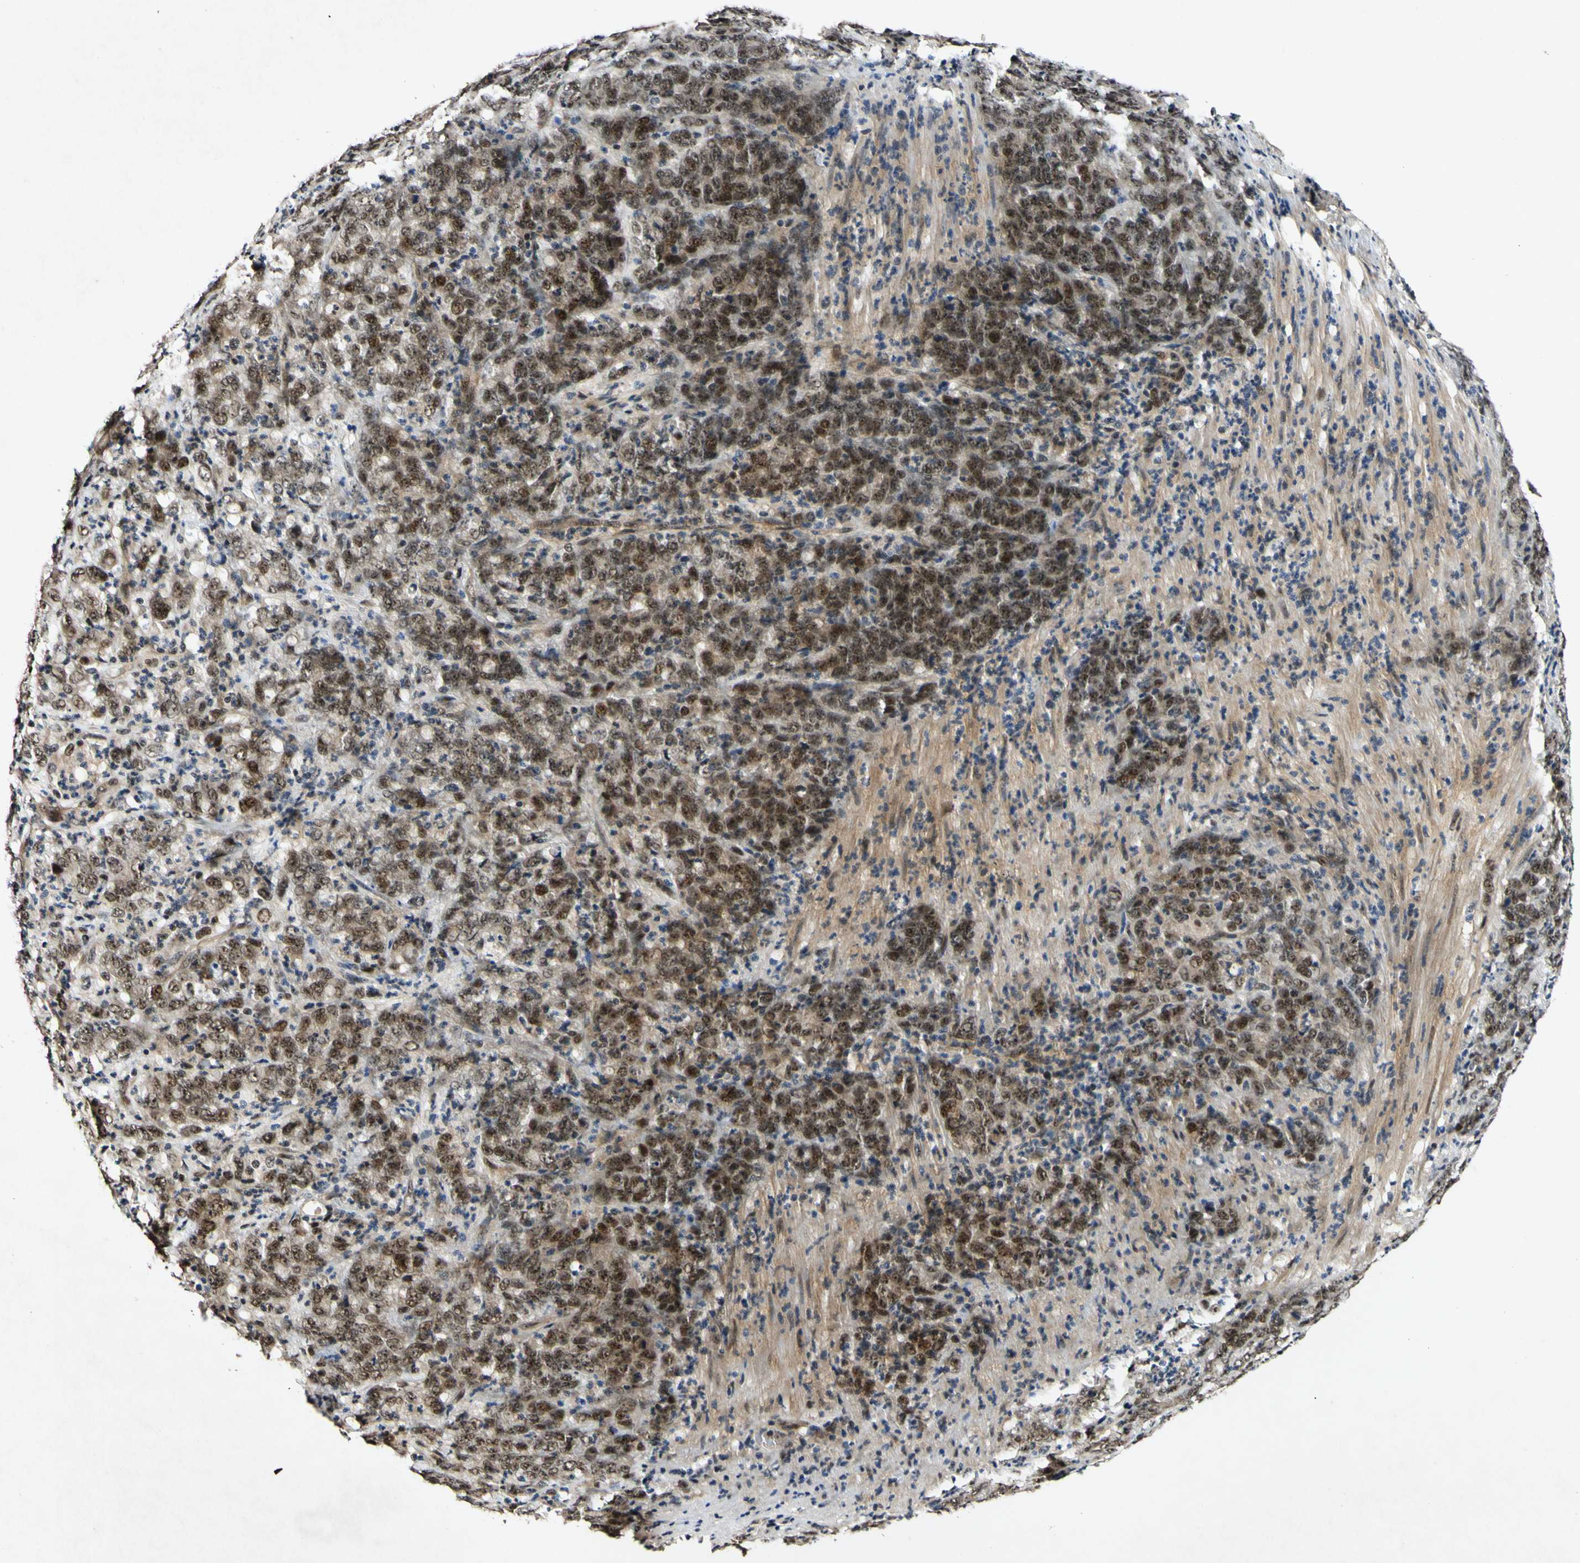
{"staining": {"intensity": "moderate", "quantity": ">75%", "location": "nuclear"}, "tissue": "stomach cancer", "cell_type": "Tumor cells", "image_type": "cancer", "snomed": [{"axis": "morphology", "description": "Adenocarcinoma, NOS"}, {"axis": "topography", "description": "Stomach, lower"}], "caption": "This is a histology image of IHC staining of stomach adenocarcinoma, which shows moderate staining in the nuclear of tumor cells.", "gene": "POLR2F", "patient": {"sex": "female", "age": 71}}